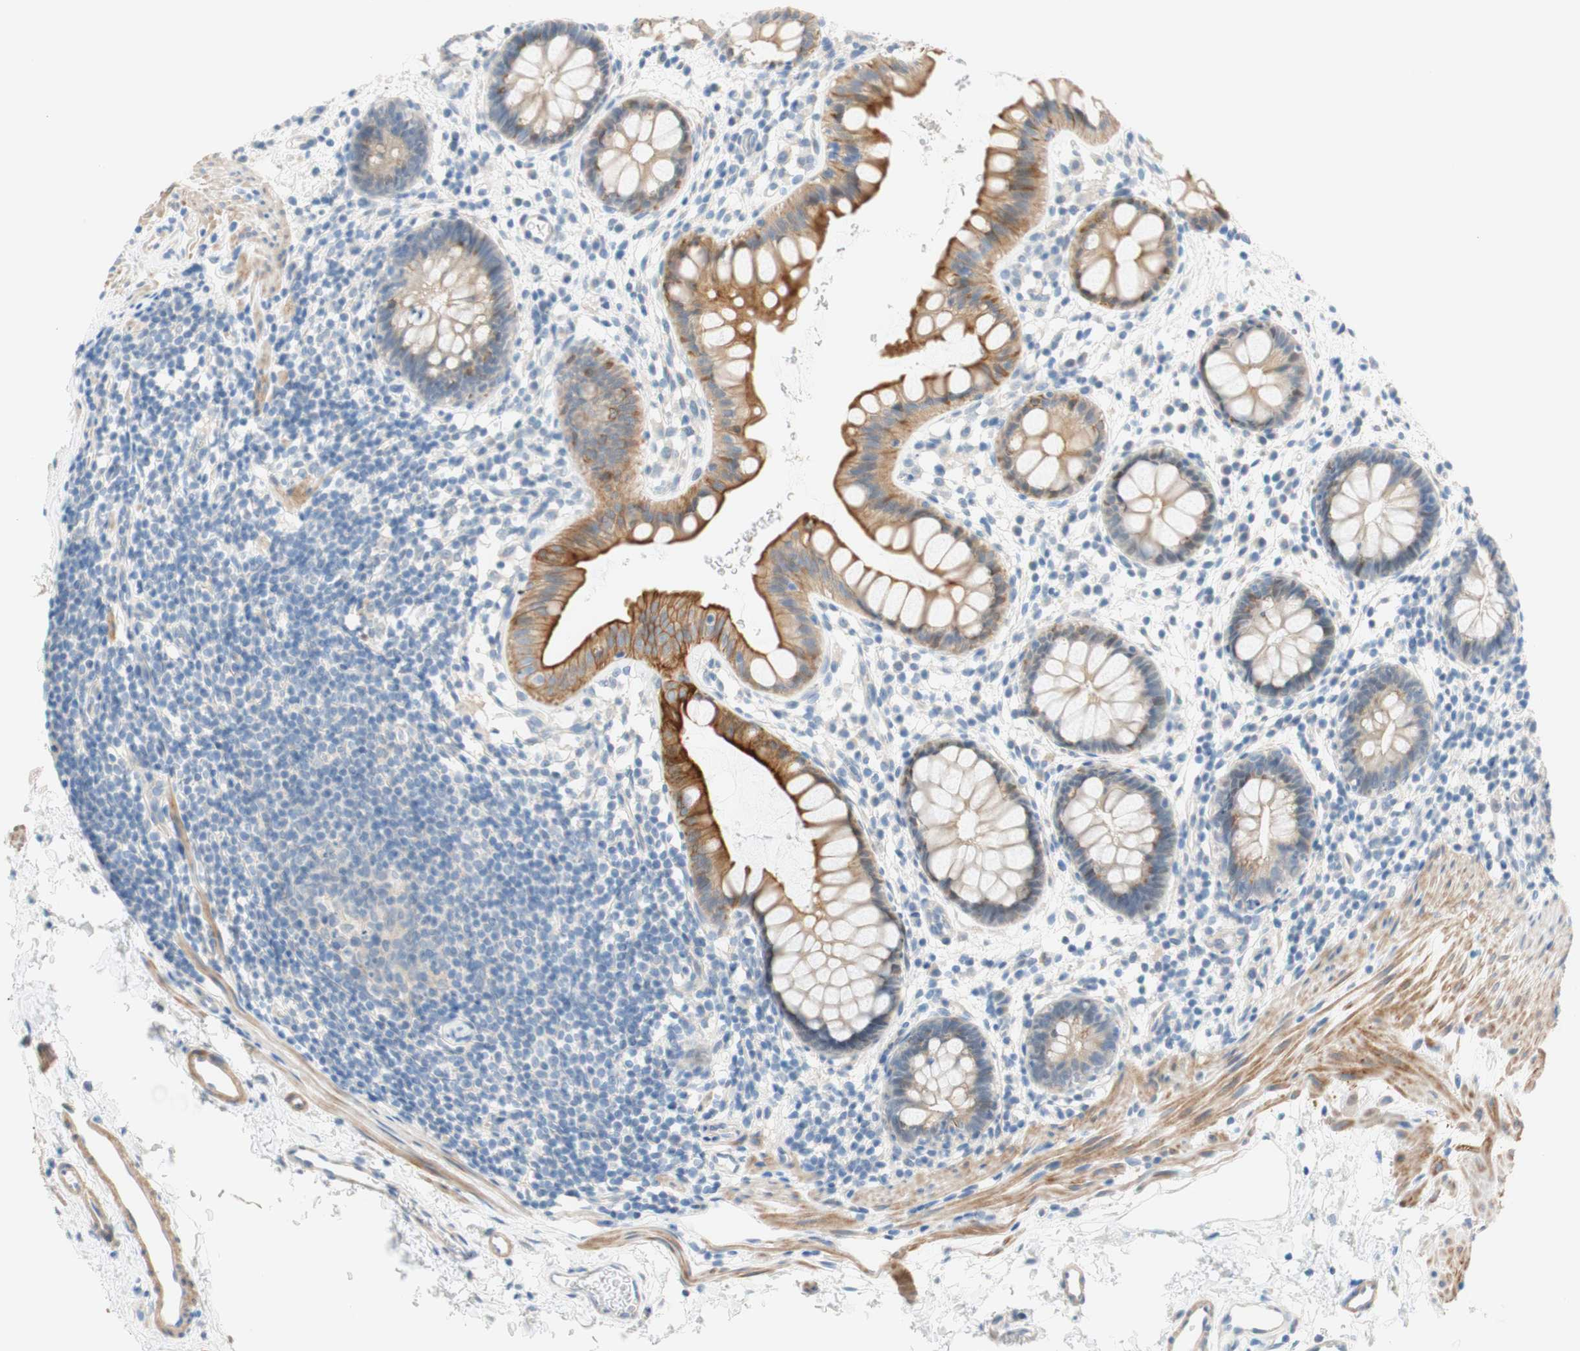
{"staining": {"intensity": "moderate", "quantity": "25%-75%", "location": "cytoplasmic/membranous"}, "tissue": "rectum", "cell_type": "Glandular cells", "image_type": "normal", "snomed": [{"axis": "morphology", "description": "Normal tissue, NOS"}, {"axis": "topography", "description": "Rectum"}], "caption": "There is medium levels of moderate cytoplasmic/membranous expression in glandular cells of normal rectum, as demonstrated by immunohistochemical staining (brown color).", "gene": "ENTREP2", "patient": {"sex": "female", "age": 24}}